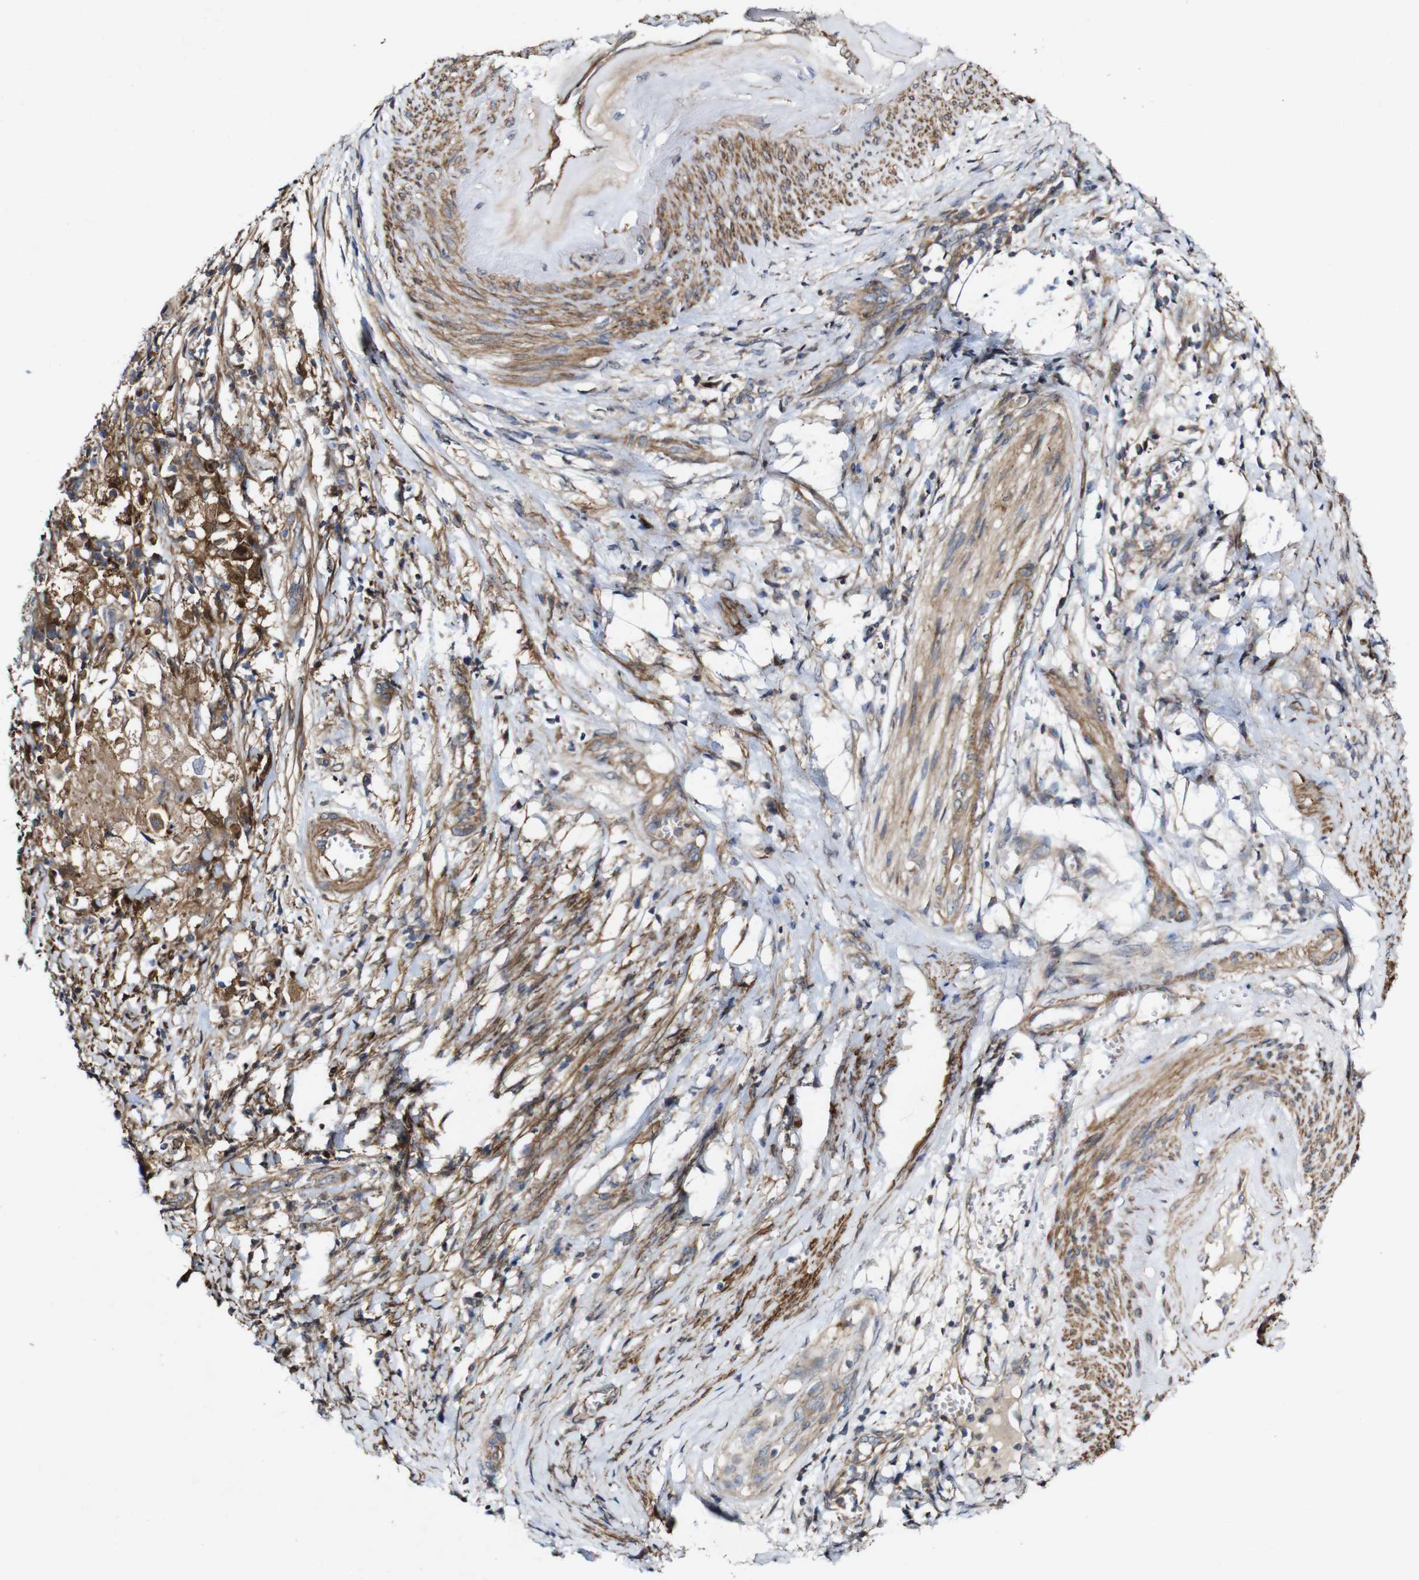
{"staining": {"intensity": "moderate", "quantity": ">75%", "location": "cytoplasmic/membranous"}, "tissue": "cervical cancer", "cell_type": "Tumor cells", "image_type": "cancer", "snomed": [{"axis": "morphology", "description": "Squamous cell carcinoma, NOS"}, {"axis": "topography", "description": "Cervix"}], "caption": "This histopathology image exhibits cervical squamous cell carcinoma stained with immunohistochemistry to label a protein in brown. The cytoplasmic/membranous of tumor cells show moderate positivity for the protein. Nuclei are counter-stained blue.", "gene": "GSDME", "patient": {"sex": "female", "age": 39}}